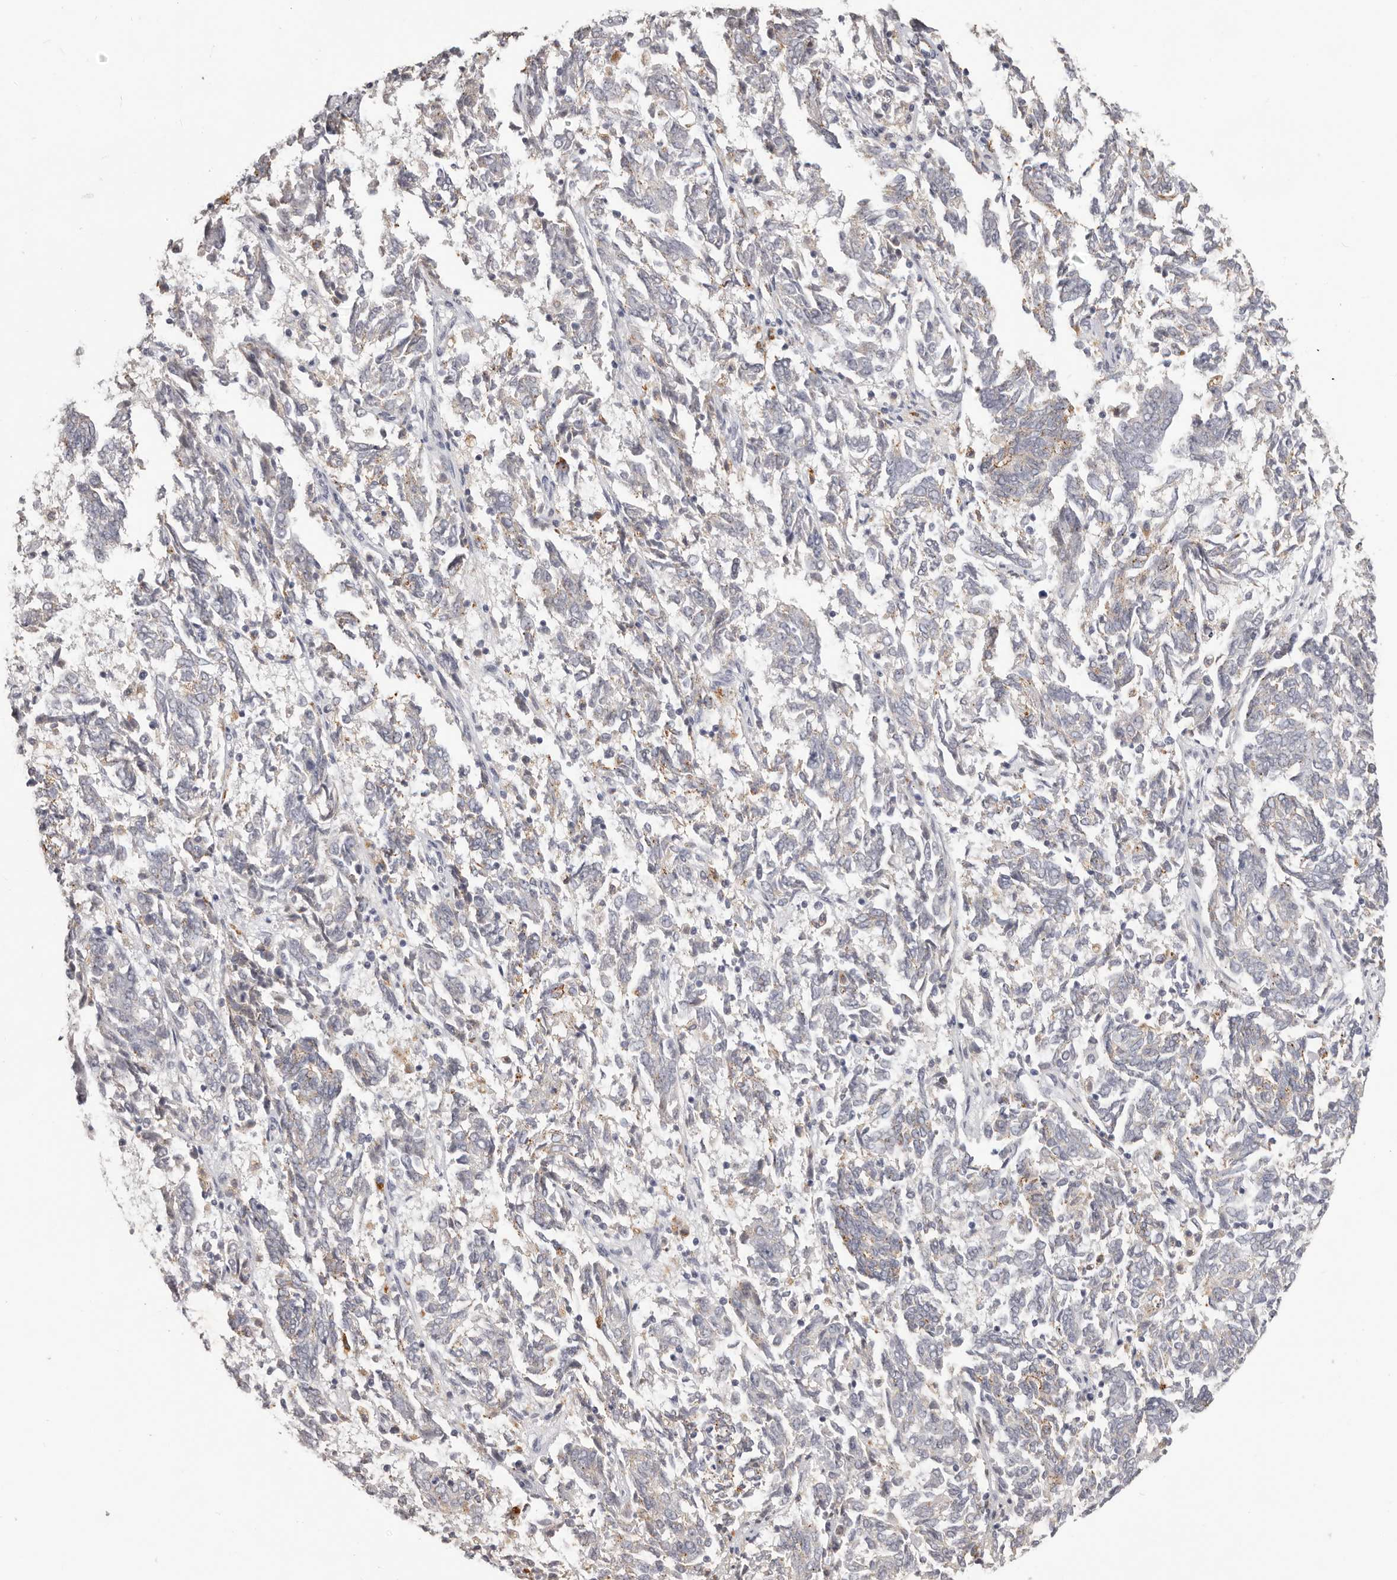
{"staining": {"intensity": "negative", "quantity": "none", "location": "none"}, "tissue": "endometrial cancer", "cell_type": "Tumor cells", "image_type": "cancer", "snomed": [{"axis": "morphology", "description": "Adenocarcinoma, NOS"}, {"axis": "topography", "description": "Endometrium"}], "caption": "The photomicrograph demonstrates no significant expression in tumor cells of endometrial cancer.", "gene": "PCDHB6", "patient": {"sex": "female", "age": 80}}